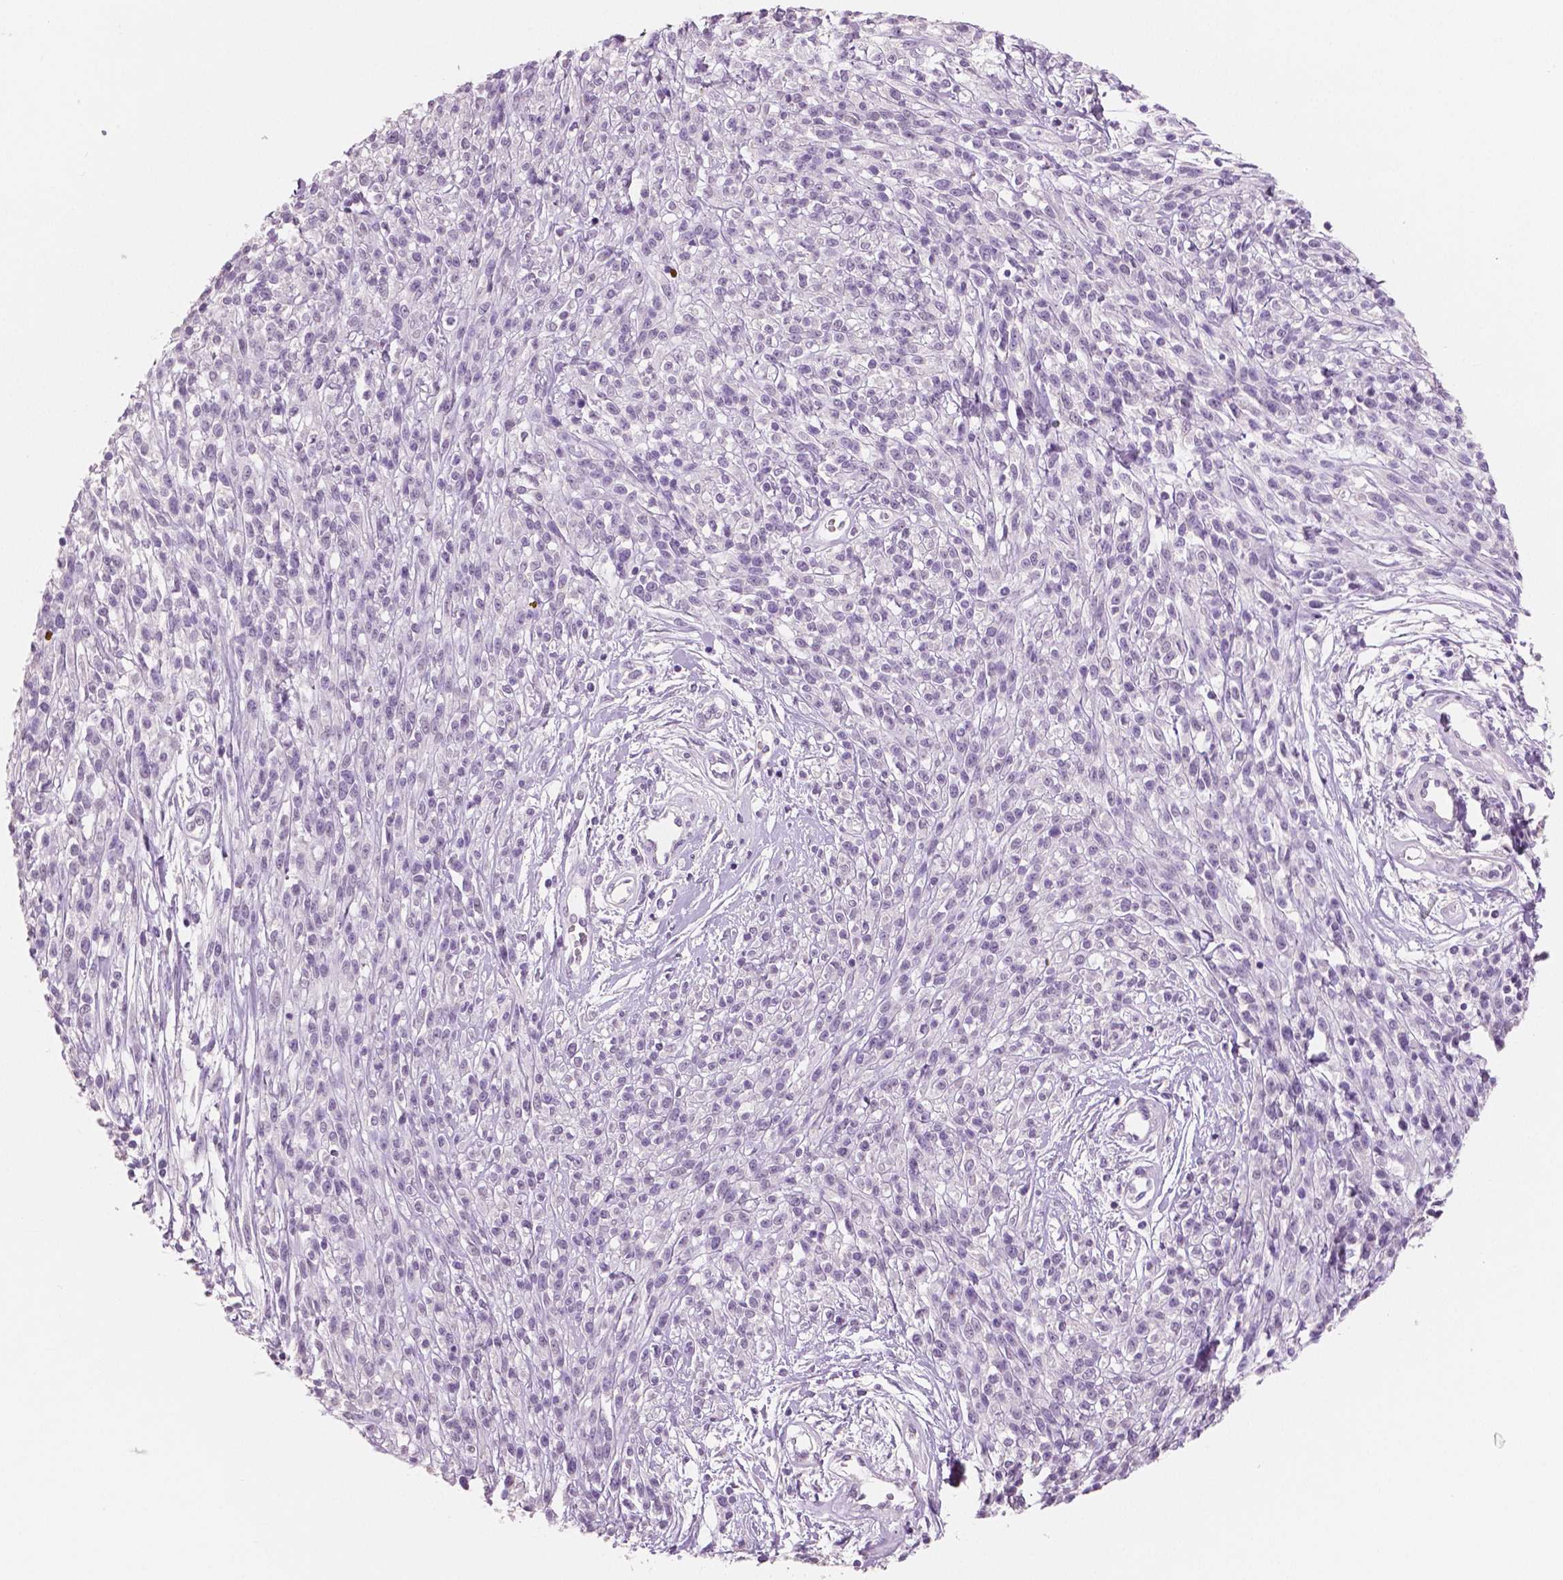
{"staining": {"intensity": "negative", "quantity": "none", "location": "none"}, "tissue": "melanoma", "cell_type": "Tumor cells", "image_type": "cancer", "snomed": [{"axis": "morphology", "description": "Malignant melanoma, NOS"}, {"axis": "topography", "description": "Skin"}, {"axis": "topography", "description": "Skin of trunk"}], "caption": "Tumor cells show no significant expression in malignant melanoma.", "gene": "NECAB2", "patient": {"sex": "male", "age": 74}}